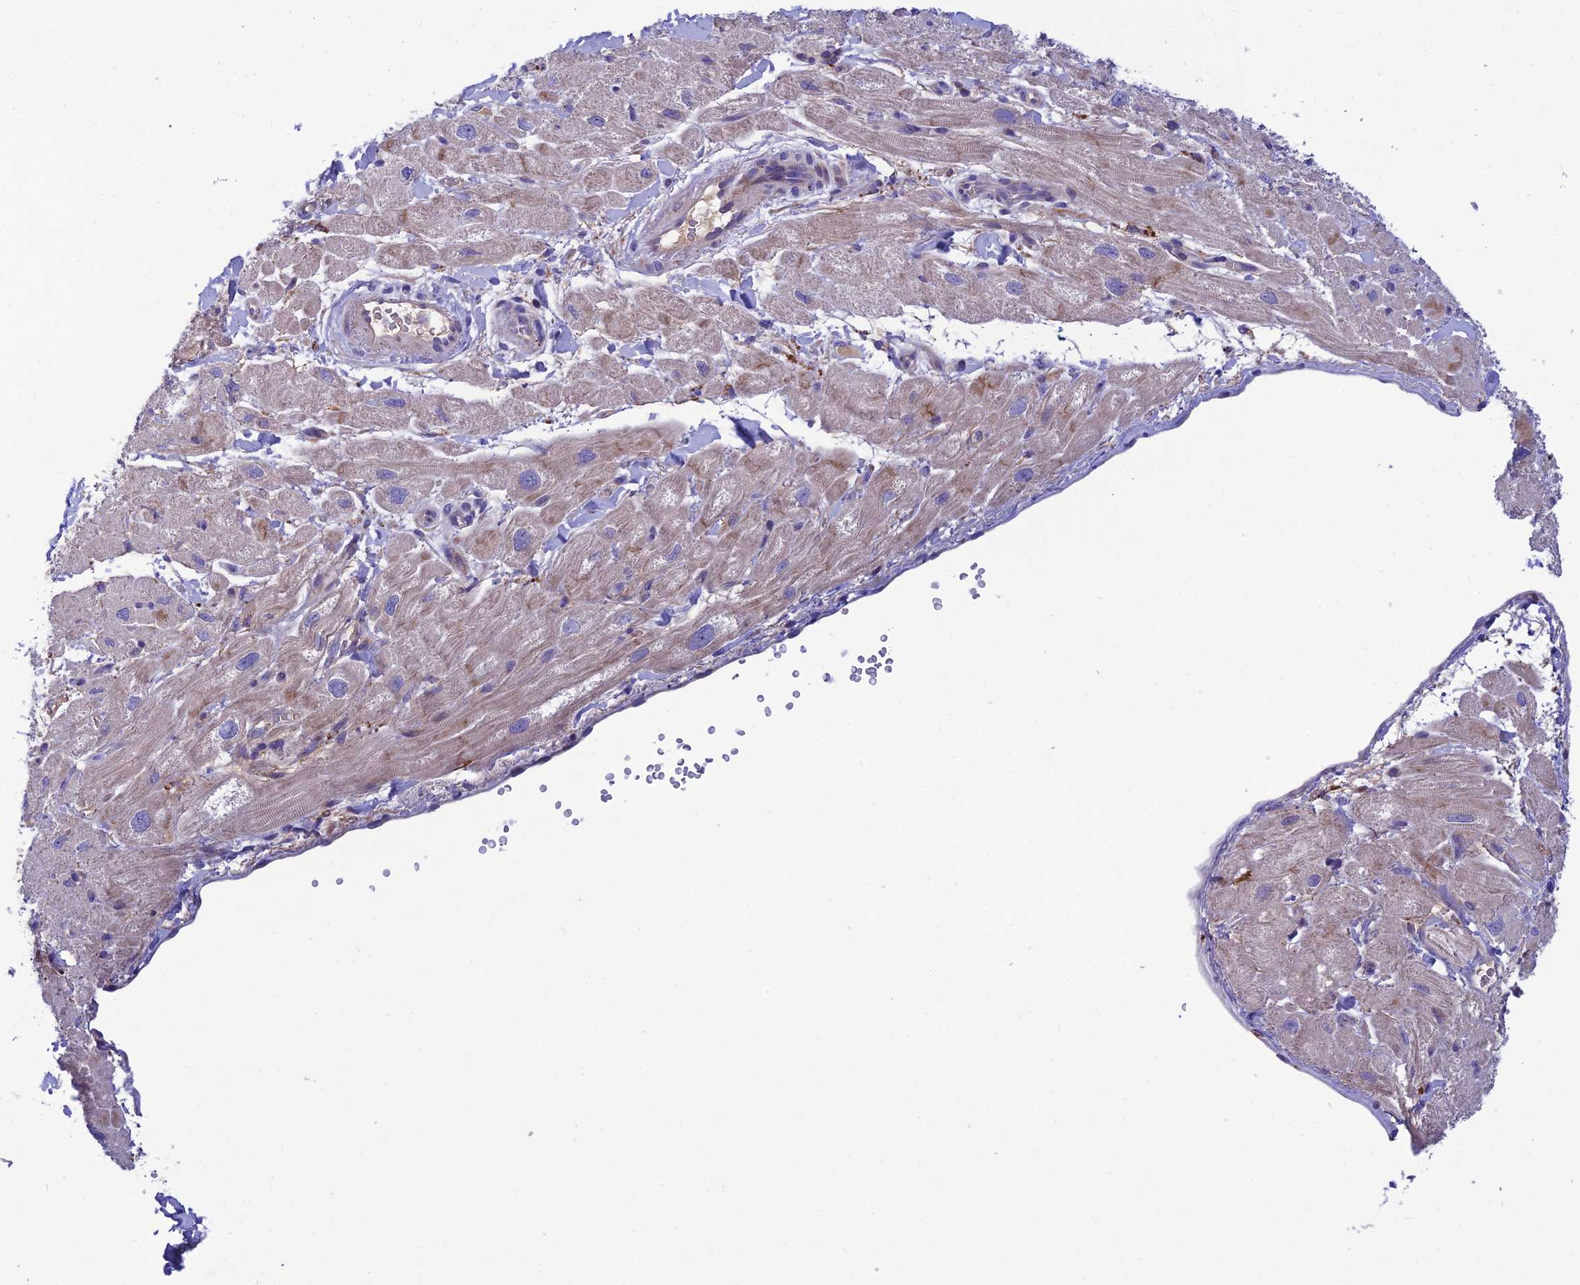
{"staining": {"intensity": "moderate", "quantity": "<25%", "location": "cytoplasmic/membranous"}, "tissue": "heart muscle", "cell_type": "Cardiomyocytes", "image_type": "normal", "snomed": [{"axis": "morphology", "description": "Normal tissue, NOS"}, {"axis": "topography", "description": "Heart"}], "caption": "Moderate cytoplasmic/membranous staining for a protein is appreciated in about <25% of cardiomyocytes of unremarkable heart muscle using immunohistochemistry.", "gene": "CCDC157", "patient": {"sex": "male", "age": 65}}